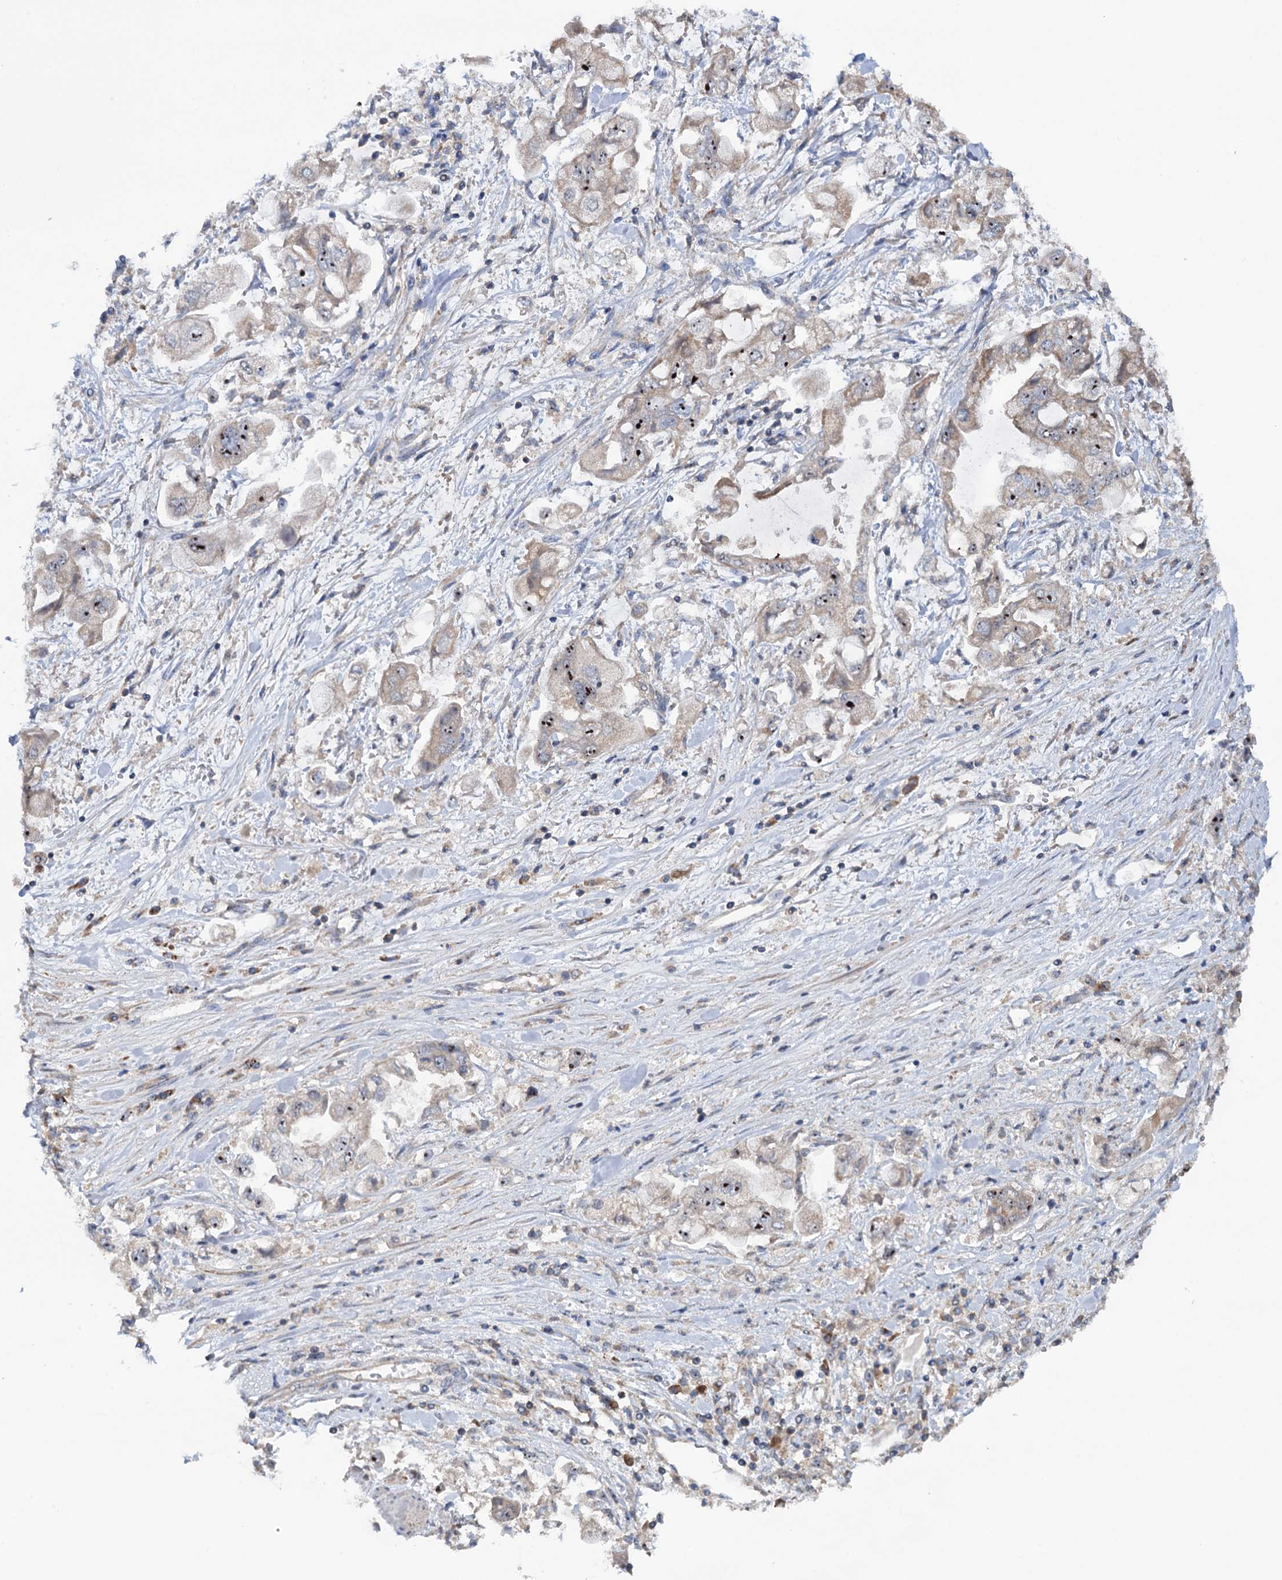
{"staining": {"intensity": "moderate", "quantity": ">75%", "location": "cytoplasmic/membranous,nuclear"}, "tissue": "stomach cancer", "cell_type": "Tumor cells", "image_type": "cancer", "snomed": [{"axis": "morphology", "description": "Adenocarcinoma, NOS"}, {"axis": "topography", "description": "Stomach"}], "caption": "Stomach adenocarcinoma tissue exhibits moderate cytoplasmic/membranous and nuclear positivity in about >75% of tumor cells, visualized by immunohistochemistry.", "gene": "HTR3B", "patient": {"sex": "male", "age": 62}}